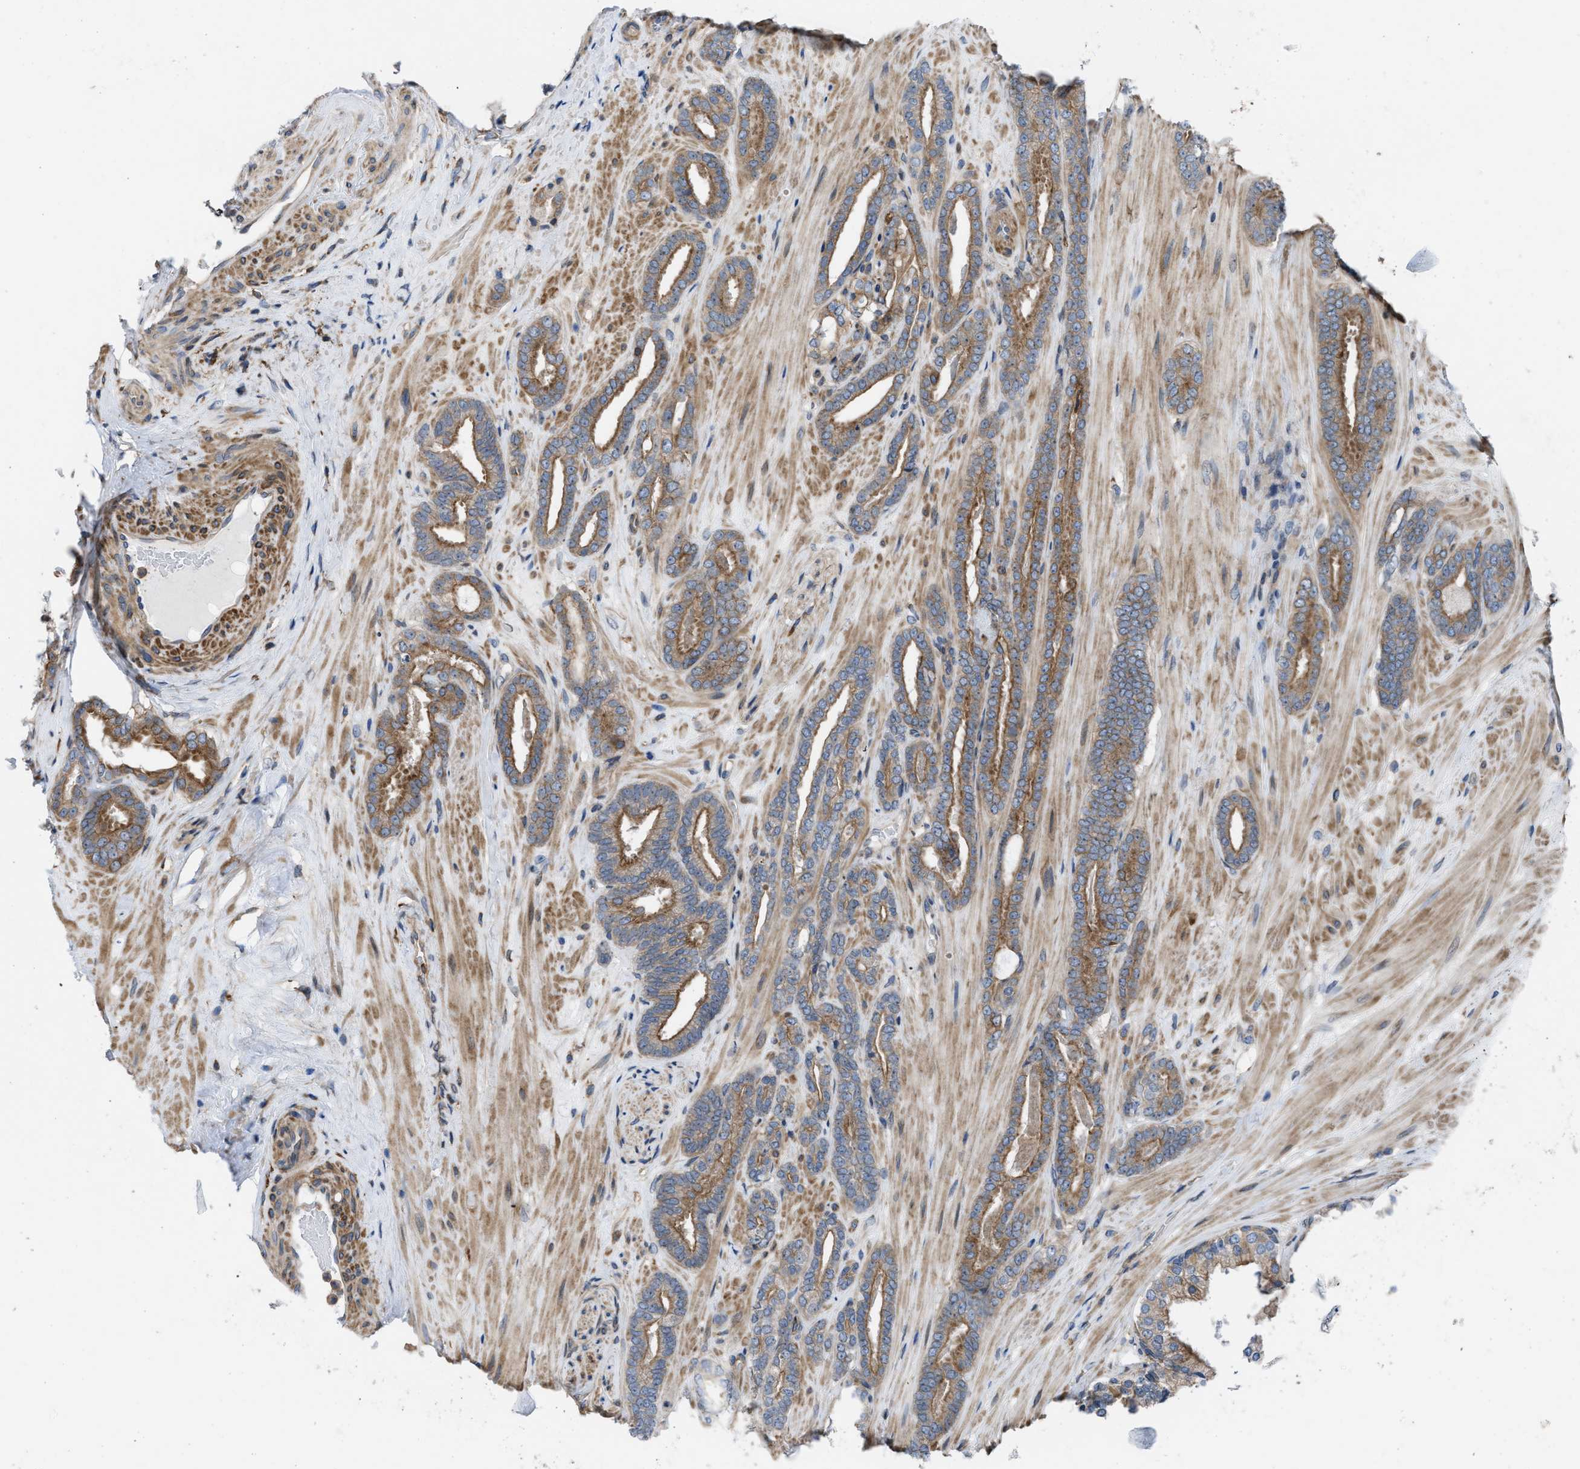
{"staining": {"intensity": "moderate", "quantity": ">75%", "location": "cytoplasmic/membranous"}, "tissue": "prostate cancer", "cell_type": "Tumor cells", "image_type": "cancer", "snomed": [{"axis": "morphology", "description": "Adenocarcinoma, Low grade"}, {"axis": "topography", "description": "Prostate"}], "caption": "Protein analysis of prostate cancer (adenocarcinoma (low-grade)) tissue displays moderate cytoplasmic/membranous positivity in approximately >75% of tumor cells.", "gene": "MYO18A", "patient": {"sex": "male", "age": 63}}